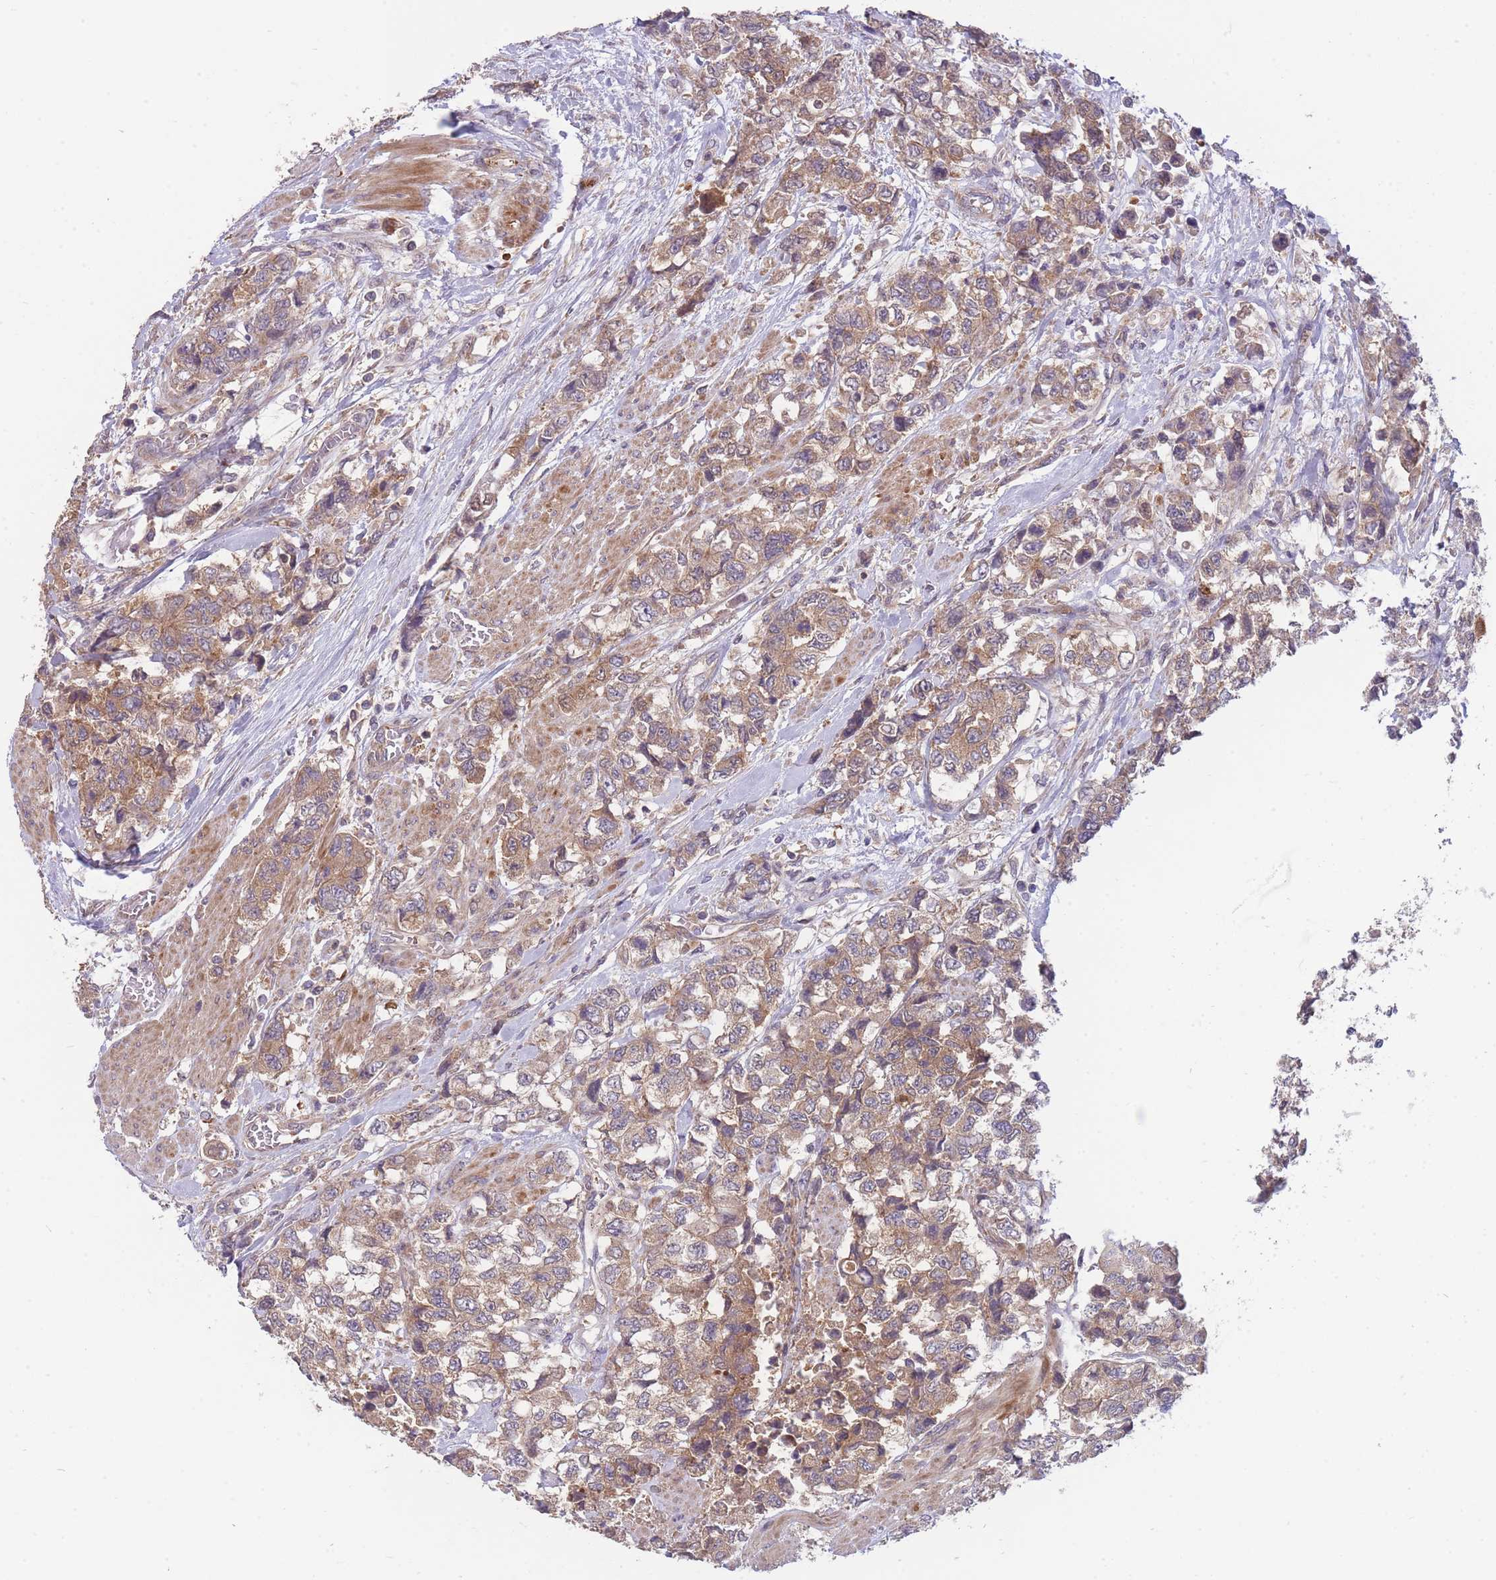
{"staining": {"intensity": "moderate", "quantity": ">75%", "location": "cytoplasmic/membranous"}, "tissue": "urothelial cancer", "cell_type": "Tumor cells", "image_type": "cancer", "snomed": [{"axis": "morphology", "description": "Urothelial carcinoma, High grade"}, {"axis": "topography", "description": "Urinary bladder"}], "caption": "Immunohistochemical staining of human urothelial carcinoma (high-grade) displays medium levels of moderate cytoplasmic/membranous positivity in about >75% of tumor cells.", "gene": "PFDN6", "patient": {"sex": "female", "age": 78}}